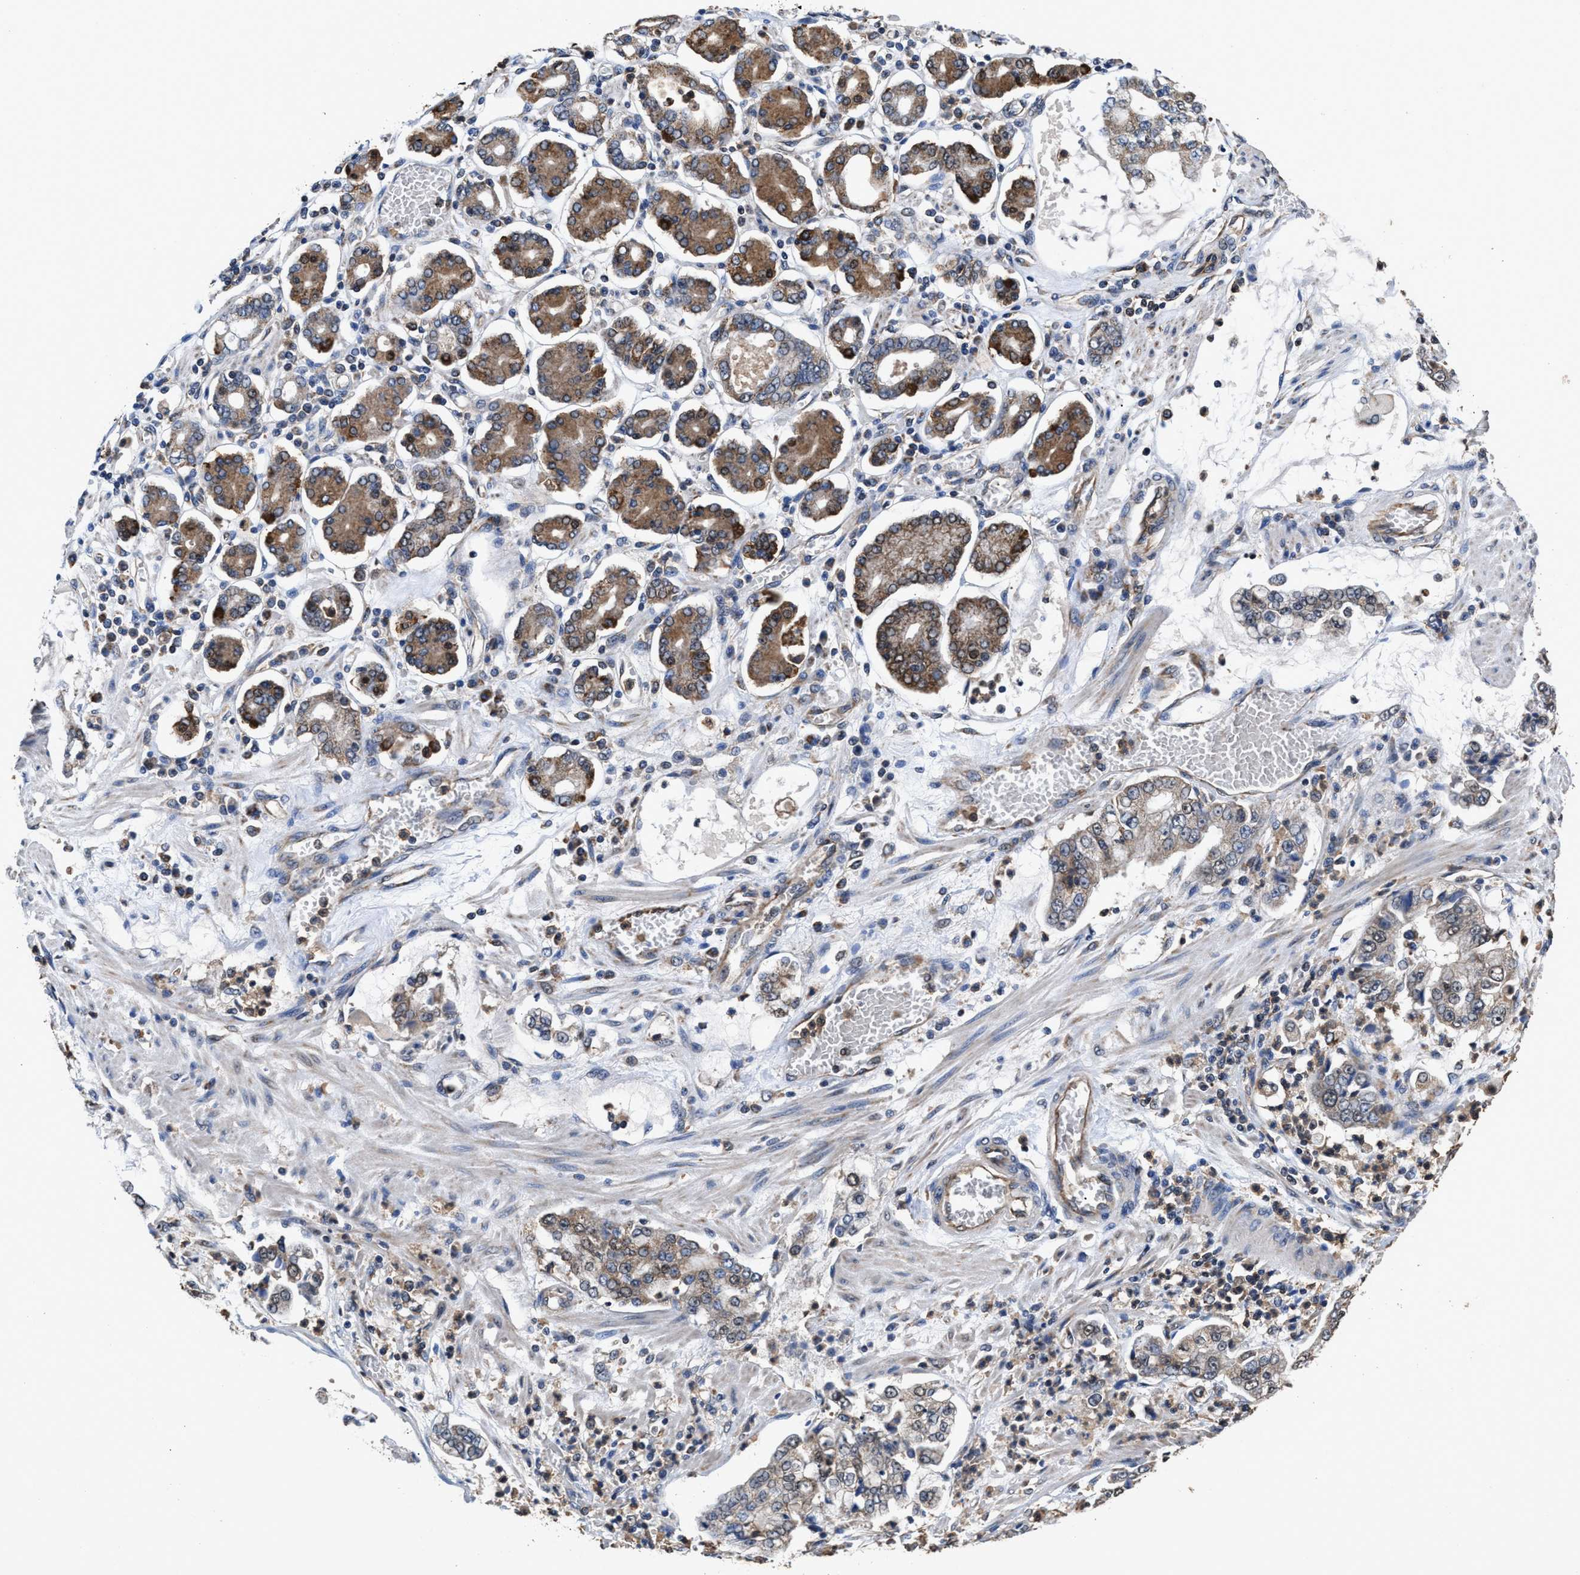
{"staining": {"intensity": "weak", "quantity": "25%-75%", "location": "cytoplasmic/membranous"}, "tissue": "stomach cancer", "cell_type": "Tumor cells", "image_type": "cancer", "snomed": [{"axis": "morphology", "description": "Adenocarcinoma, NOS"}, {"axis": "topography", "description": "Stomach"}], "caption": "This histopathology image shows adenocarcinoma (stomach) stained with immunohistochemistry (IHC) to label a protein in brown. The cytoplasmic/membranous of tumor cells show weak positivity for the protein. Nuclei are counter-stained blue.", "gene": "ACLY", "patient": {"sex": "male", "age": 76}}